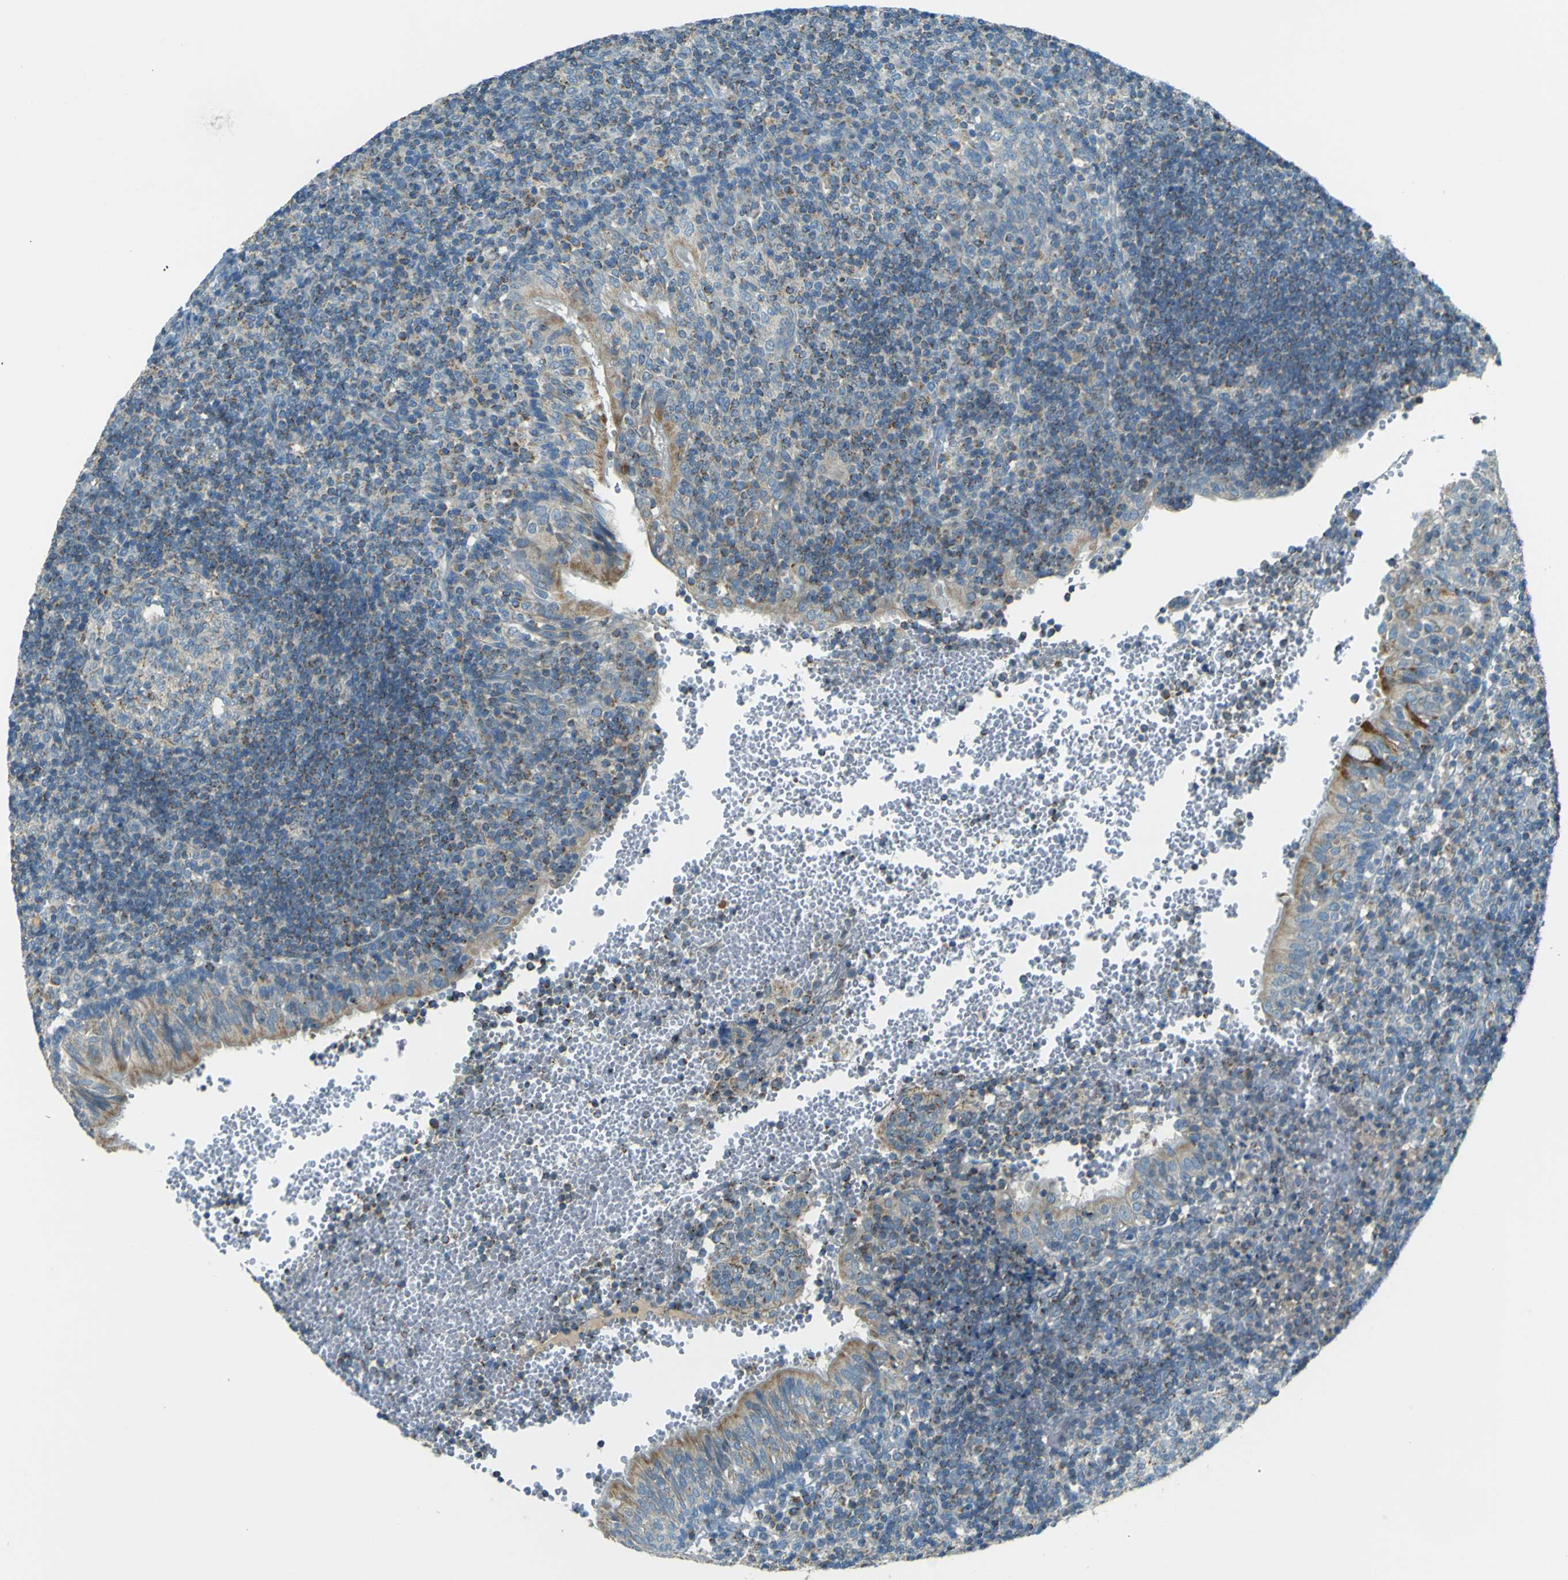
{"staining": {"intensity": "weak", "quantity": "<25%", "location": "cytoplasmic/membranous"}, "tissue": "tonsil", "cell_type": "Germinal center cells", "image_type": "normal", "snomed": [{"axis": "morphology", "description": "Normal tissue, NOS"}, {"axis": "topography", "description": "Tonsil"}], "caption": "High power microscopy micrograph of an IHC micrograph of unremarkable tonsil, revealing no significant staining in germinal center cells.", "gene": "FKTN", "patient": {"sex": "female", "age": 40}}